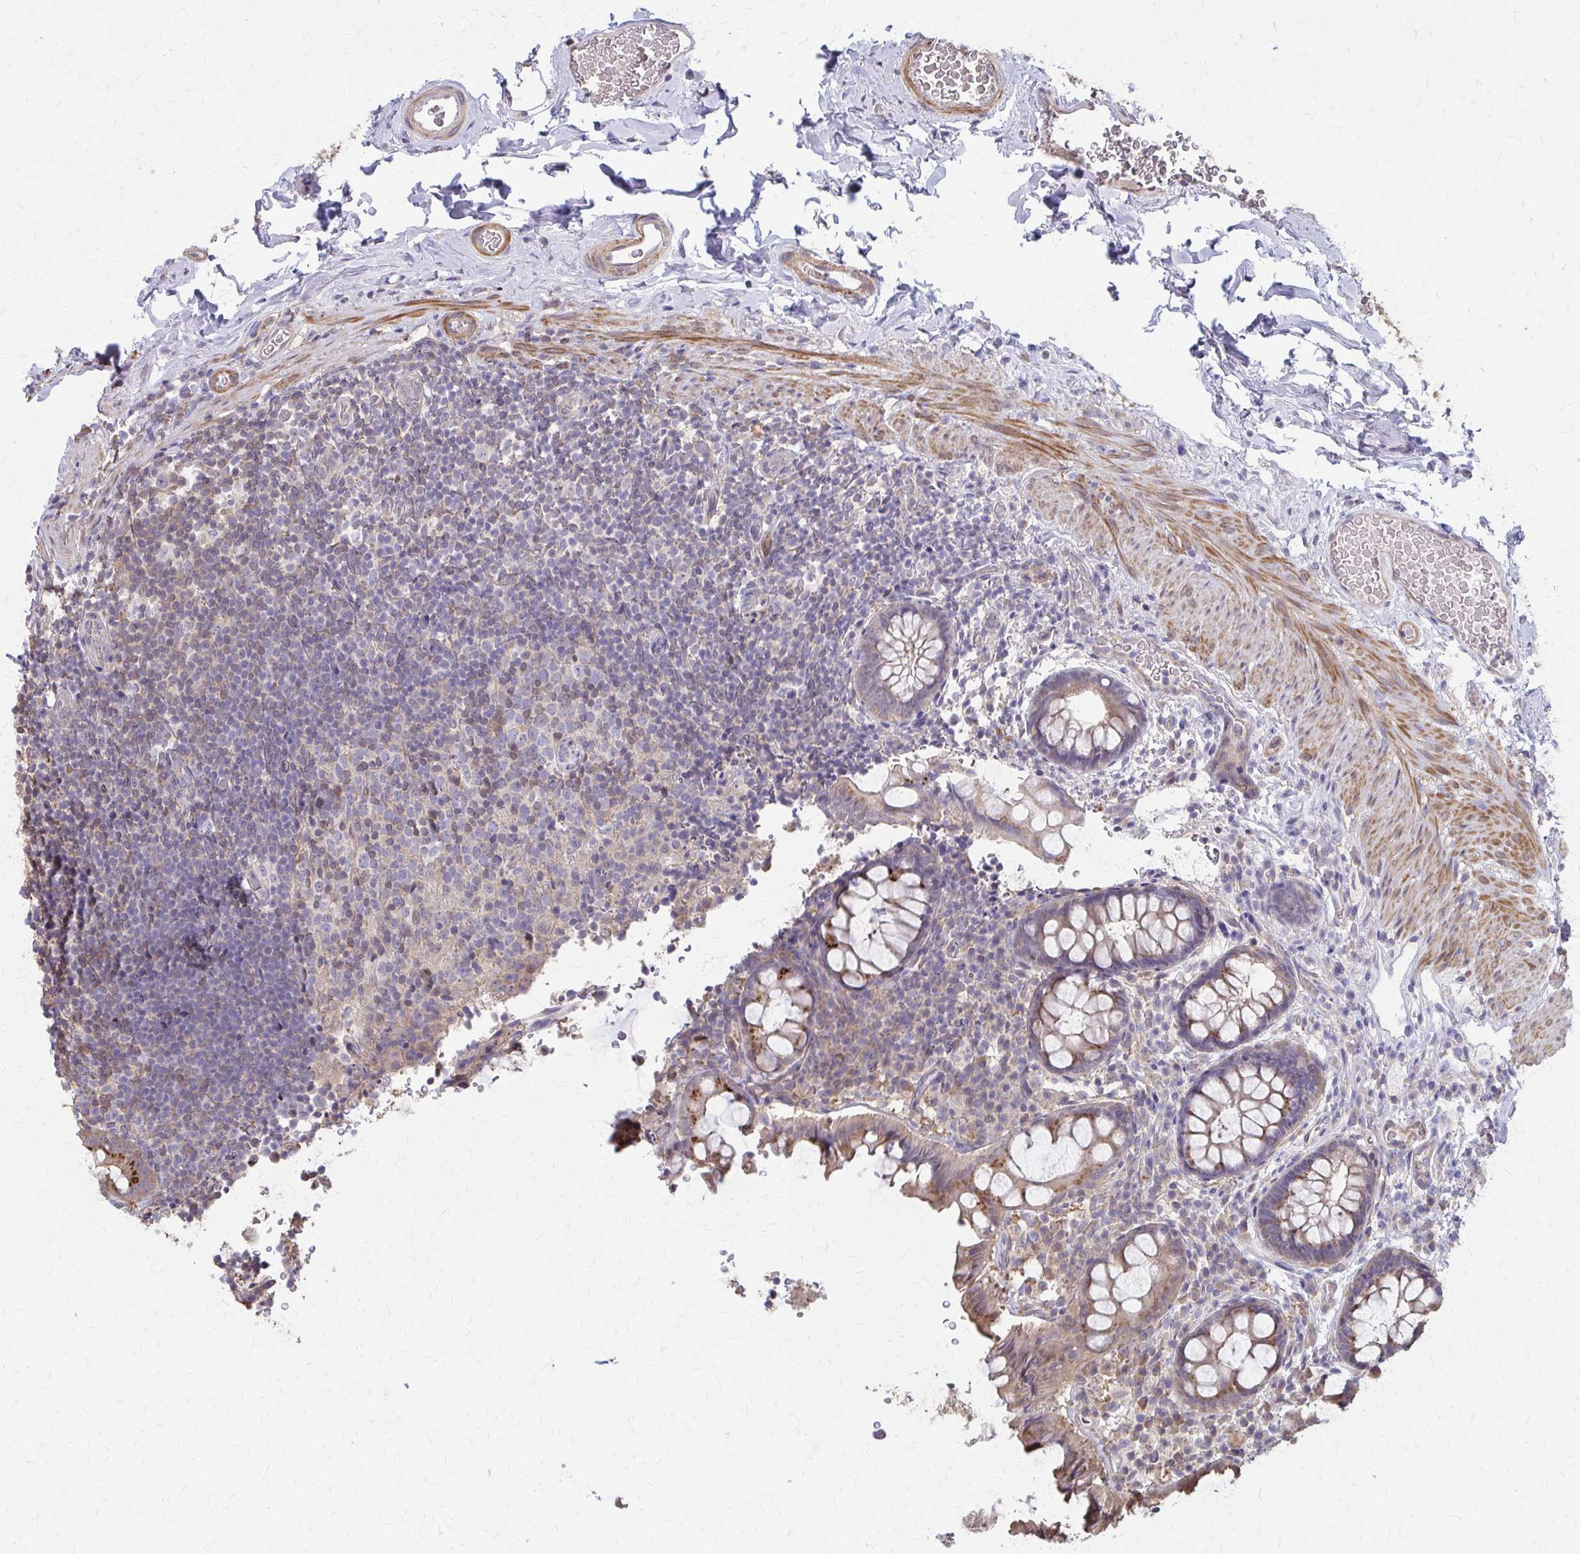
{"staining": {"intensity": "strong", "quantity": "25%-75%", "location": "cytoplasmic/membranous"}, "tissue": "rectum", "cell_type": "Glandular cells", "image_type": "normal", "snomed": [{"axis": "morphology", "description": "Normal tissue, NOS"}, {"axis": "topography", "description": "Rectum"}, {"axis": "topography", "description": "Peripheral nerve tissue"}], "caption": "Brown immunohistochemical staining in normal human rectum demonstrates strong cytoplasmic/membranous staining in approximately 25%-75% of glandular cells. (Stains: DAB in brown, nuclei in blue, Microscopy: brightfield microscopy at high magnification).", "gene": "IFI44L", "patient": {"sex": "female", "age": 69}}